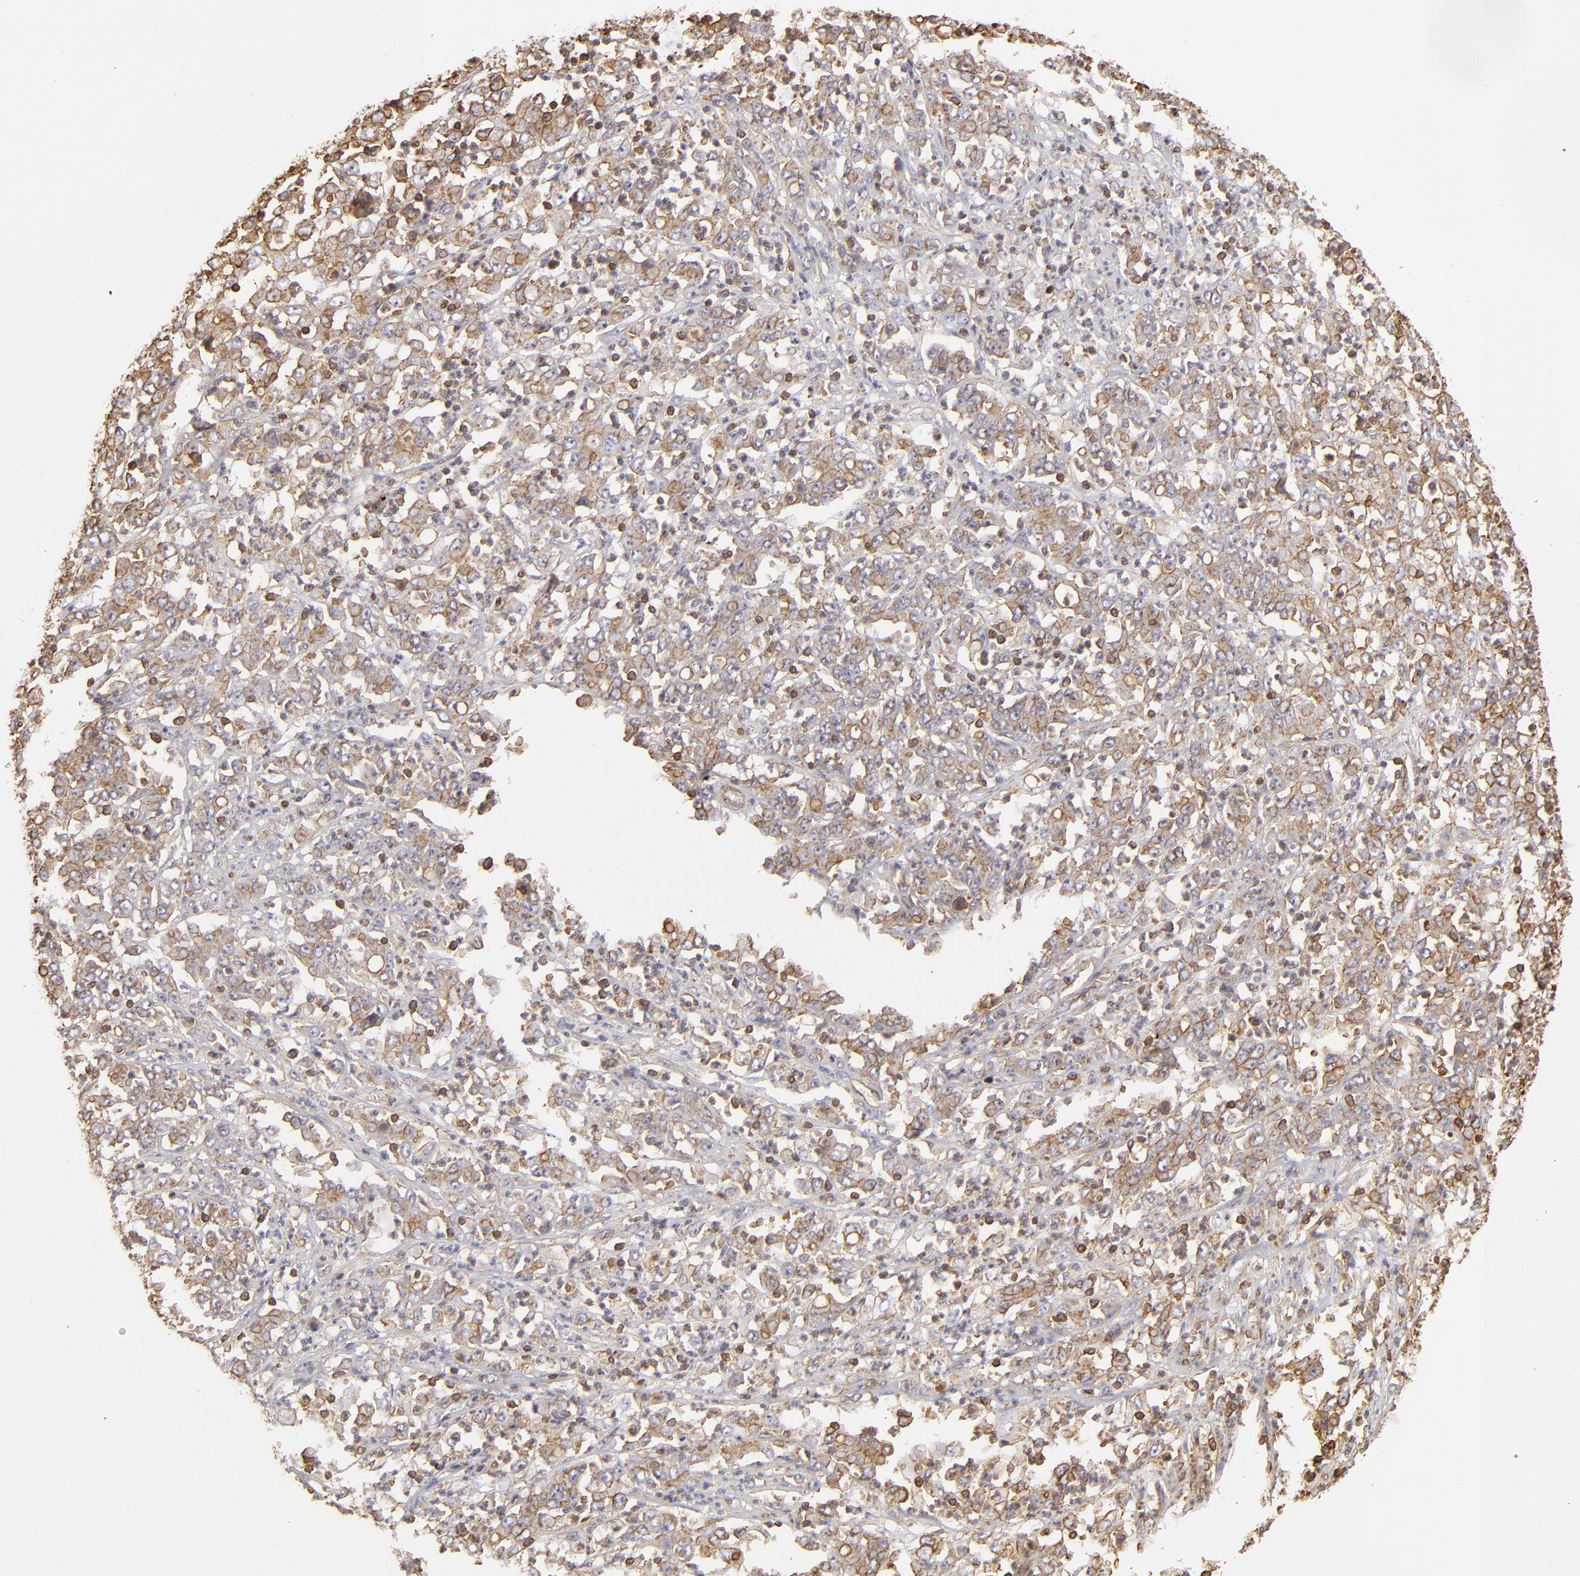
{"staining": {"intensity": "moderate", "quantity": ">75%", "location": "cytoplasmic/membranous"}, "tissue": "stomach cancer", "cell_type": "Tumor cells", "image_type": "cancer", "snomed": [{"axis": "morphology", "description": "Adenocarcinoma, NOS"}, {"axis": "topography", "description": "Stomach, lower"}], "caption": "A photomicrograph of stomach adenocarcinoma stained for a protein reveals moderate cytoplasmic/membranous brown staining in tumor cells.", "gene": "ACTB", "patient": {"sex": "female", "age": 71}}